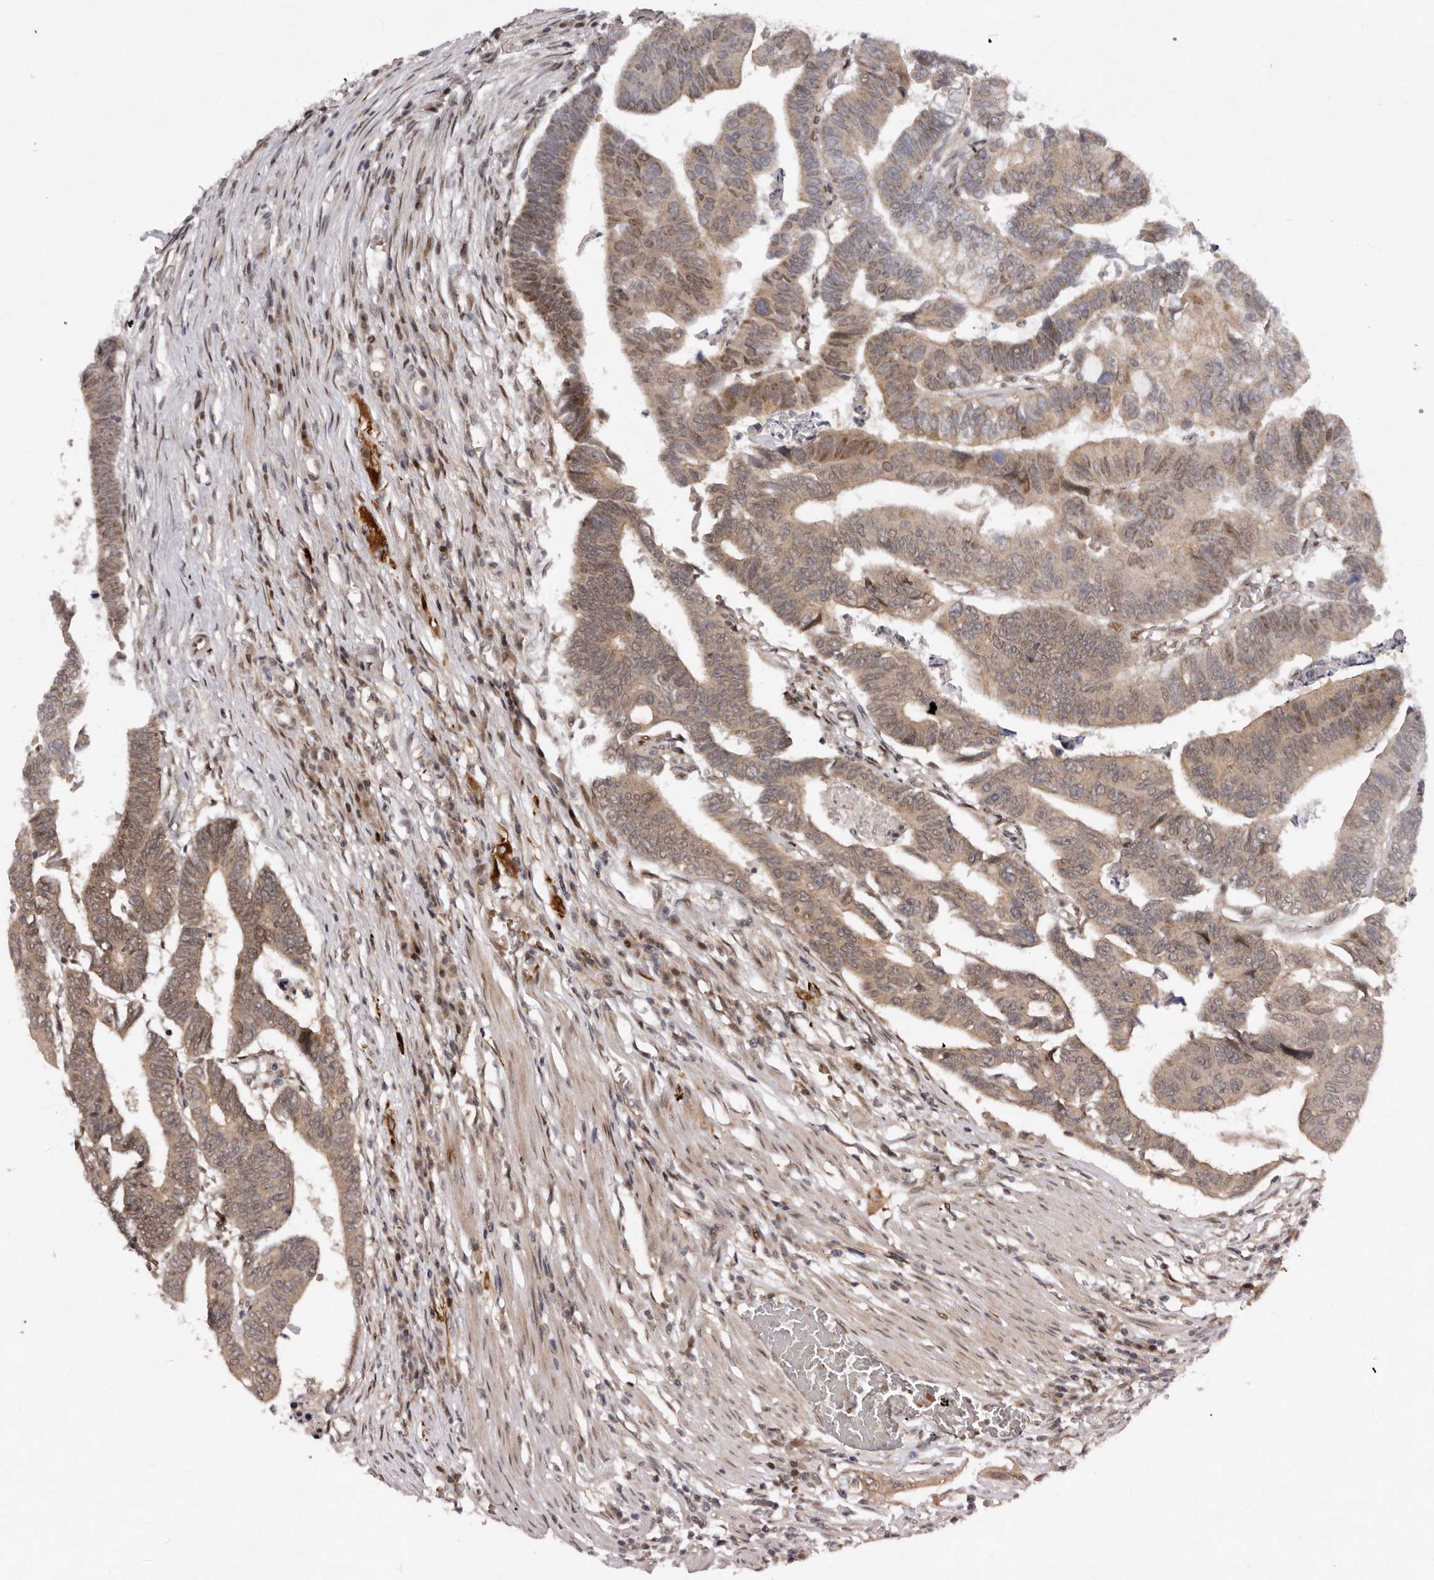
{"staining": {"intensity": "weak", "quantity": ">75%", "location": "cytoplasmic/membranous"}, "tissue": "colorectal cancer", "cell_type": "Tumor cells", "image_type": "cancer", "snomed": [{"axis": "morphology", "description": "Adenocarcinoma, NOS"}, {"axis": "topography", "description": "Rectum"}], "caption": "Immunohistochemistry (IHC) of colorectal adenocarcinoma exhibits low levels of weak cytoplasmic/membranous expression in approximately >75% of tumor cells.", "gene": "ABL1", "patient": {"sex": "female", "age": 65}}